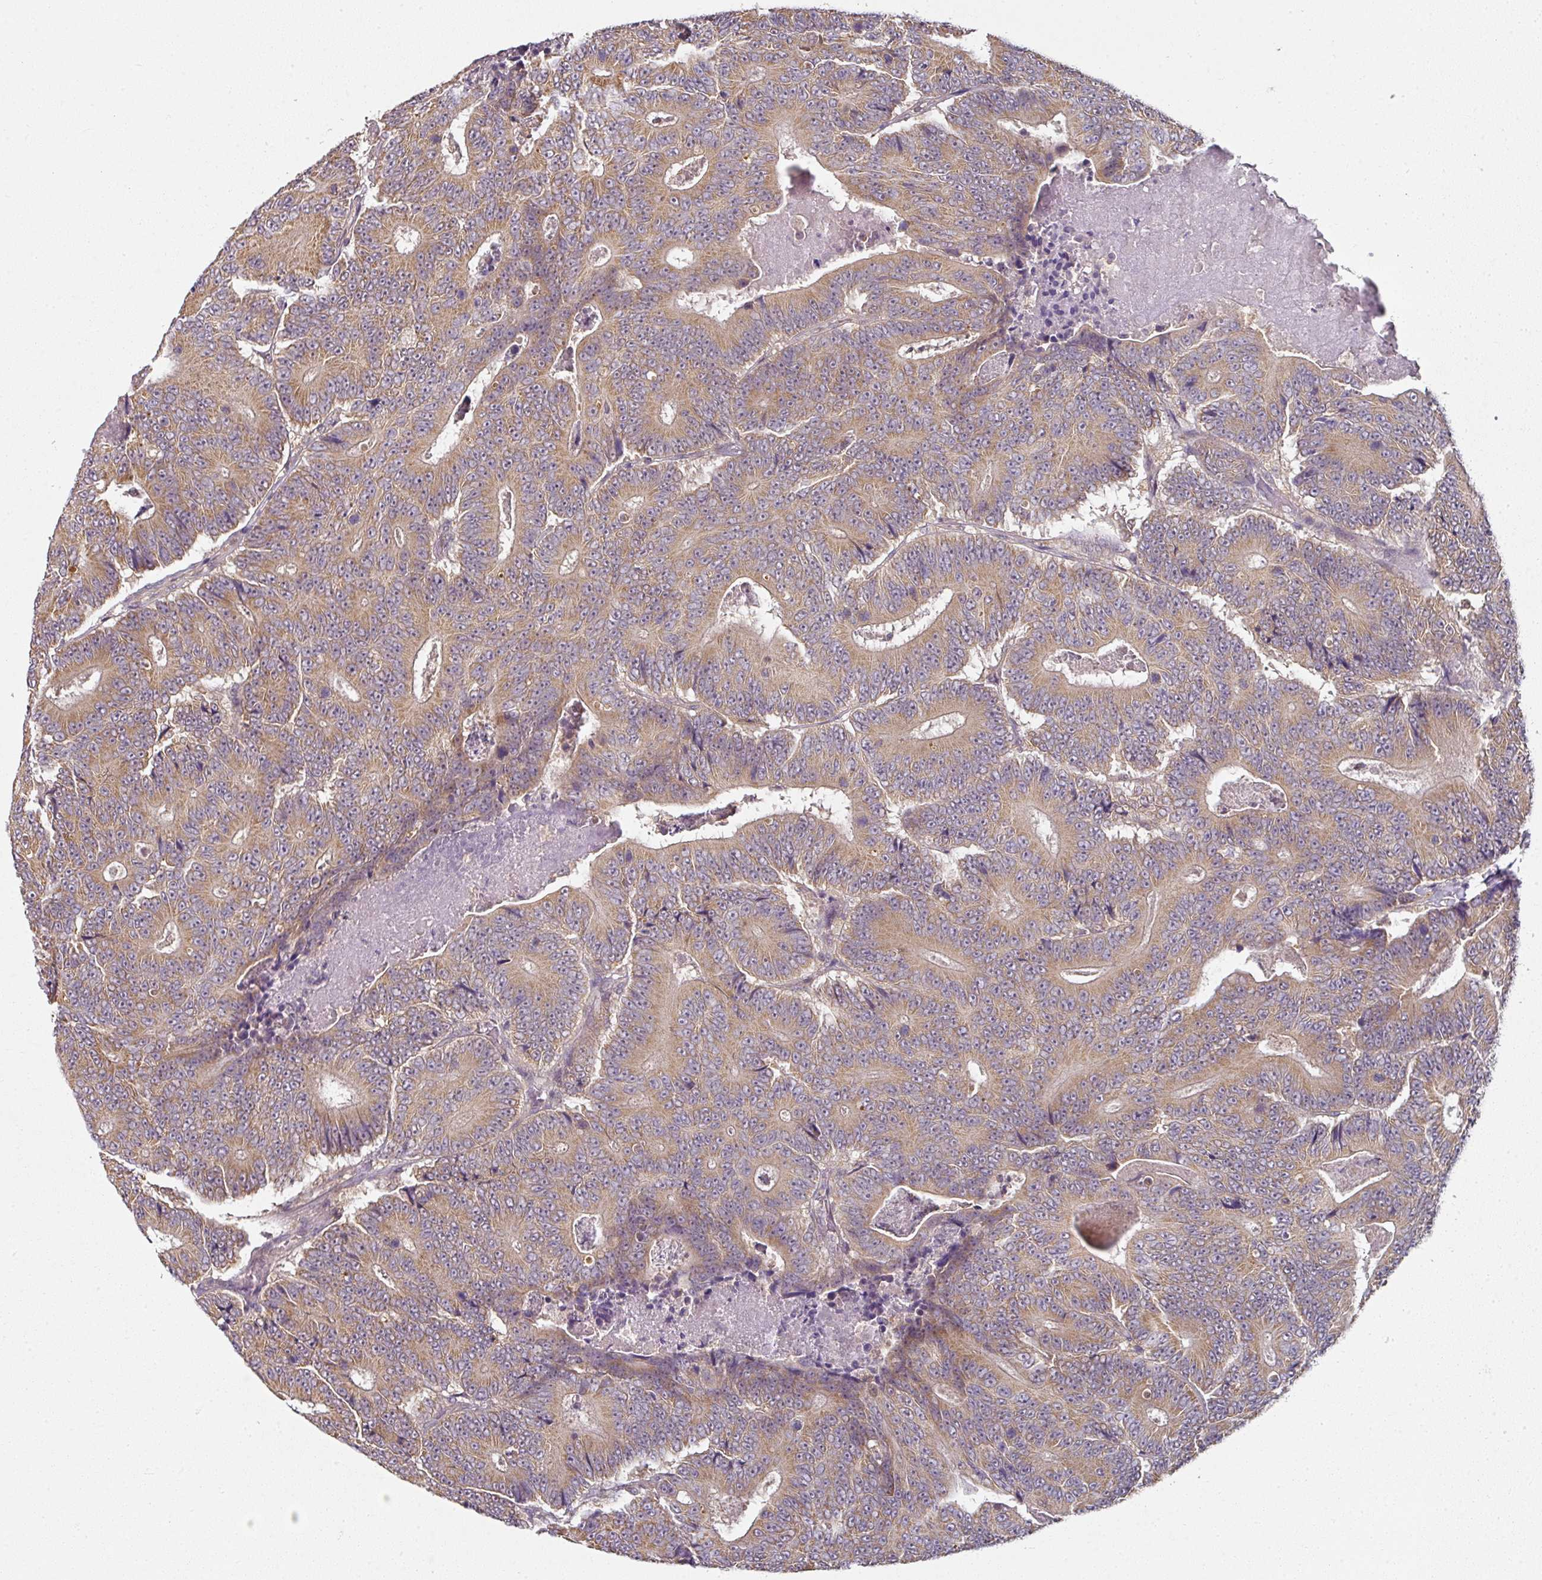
{"staining": {"intensity": "moderate", "quantity": ">75%", "location": "cytoplasmic/membranous"}, "tissue": "colorectal cancer", "cell_type": "Tumor cells", "image_type": "cancer", "snomed": [{"axis": "morphology", "description": "Adenocarcinoma, NOS"}, {"axis": "topography", "description": "Colon"}], "caption": "Immunohistochemical staining of colorectal cancer (adenocarcinoma) displays medium levels of moderate cytoplasmic/membranous positivity in about >75% of tumor cells.", "gene": "MAP2K2", "patient": {"sex": "male", "age": 83}}